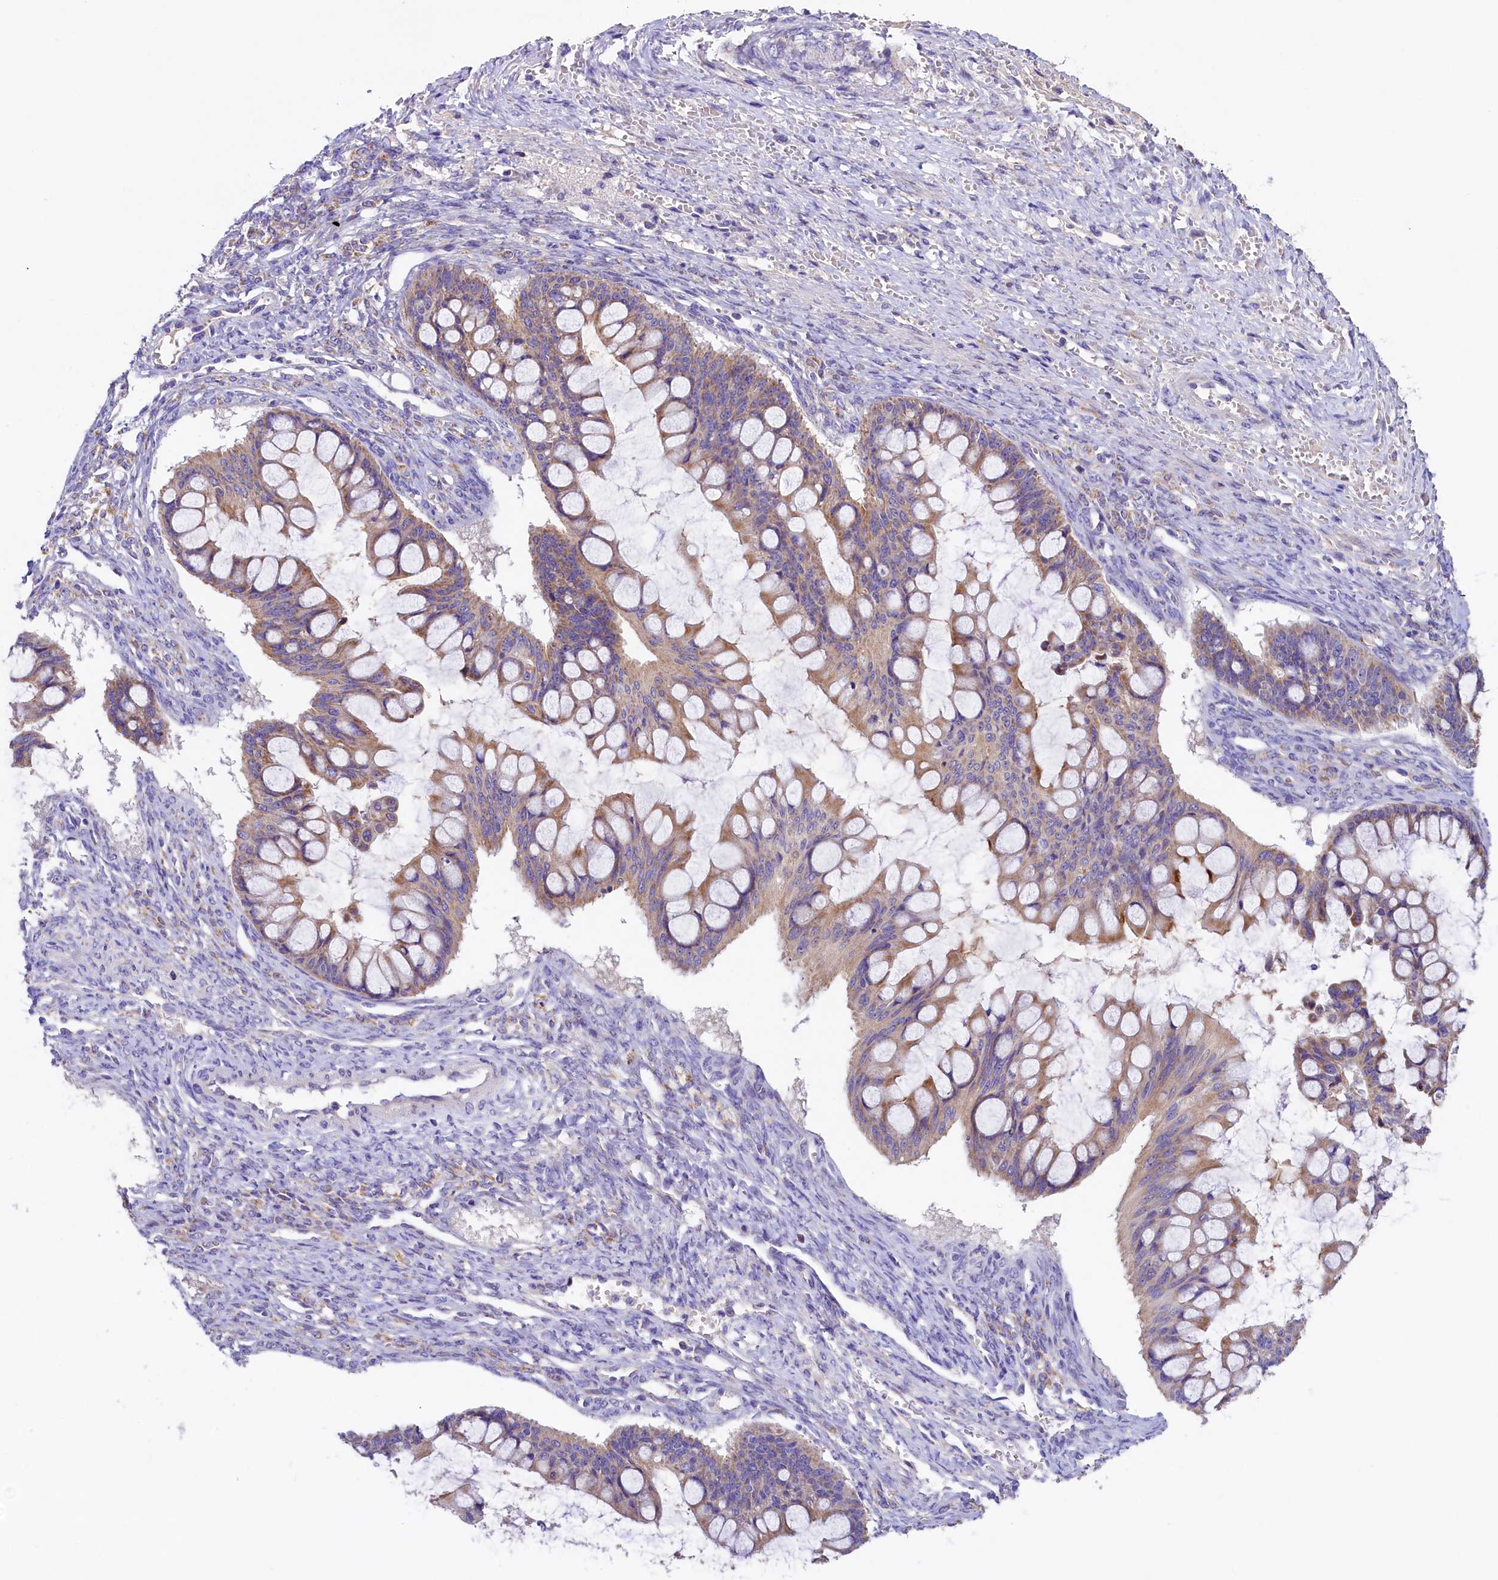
{"staining": {"intensity": "moderate", "quantity": "25%-75%", "location": "cytoplasmic/membranous"}, "tissue": "ovarian cancer", "cell_type": "Tumor cells", "image_type": "cancer", "snomed": [{"axis": "morphology", "description": "Cystadenocarcinoma, mucinous, NOS"}, {"axis": "topography", "description": "Ovary"}], "caption": "Mucinous cystadenocarcinoma (ovarian) tissue reveals moderate cytoplasmic/membranous positivity in about 25%-75% of tumor cells", "gene": "PMPCB", "patient": {"sex": "female", "age": 73}}